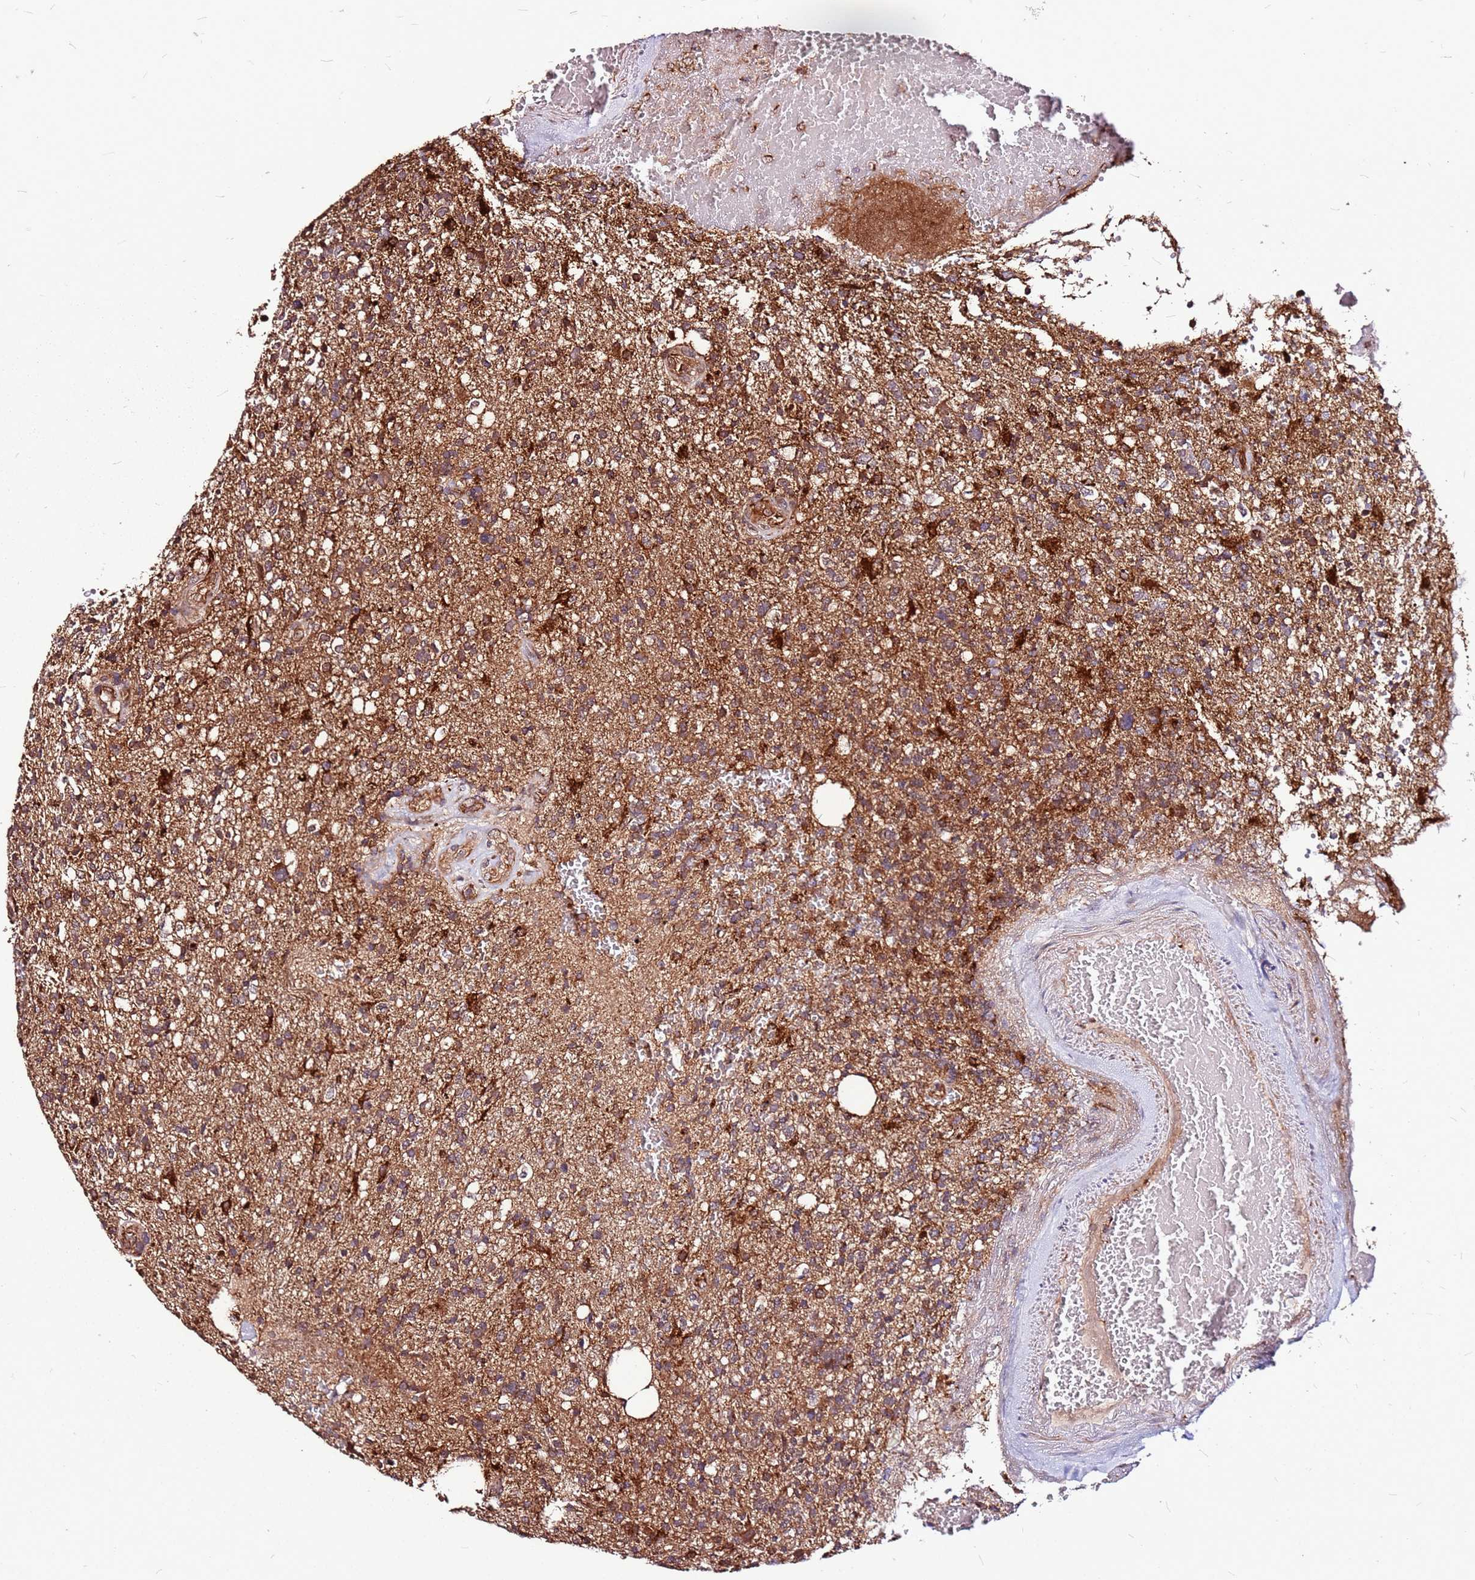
{"staining": {"intensity": "moderate", "quantity": ">75%", "location": "cytoplasmic/membranous"}, "tissue": "glioma", "cell_type": "Tumor cells", "image_type": "cancer", "snomed": [{"axis": "morphology", "description": "Glioma, malignant, High grade"}, {"axis": "topography", "description": "Brain"}], "caption": "Malignant glioma (high-grade) was stained to show a protein in brown. There is medium levels of moderate cytoplasmic/membranous staining in approximately >75% of tumor cells. (Stains: DAB in brown, nuclei in blue, Microscopy: brightfield microscopy at high magnification).", "gene": "LYPLAL1", "patient": {"sex": "male", "age": 56}}